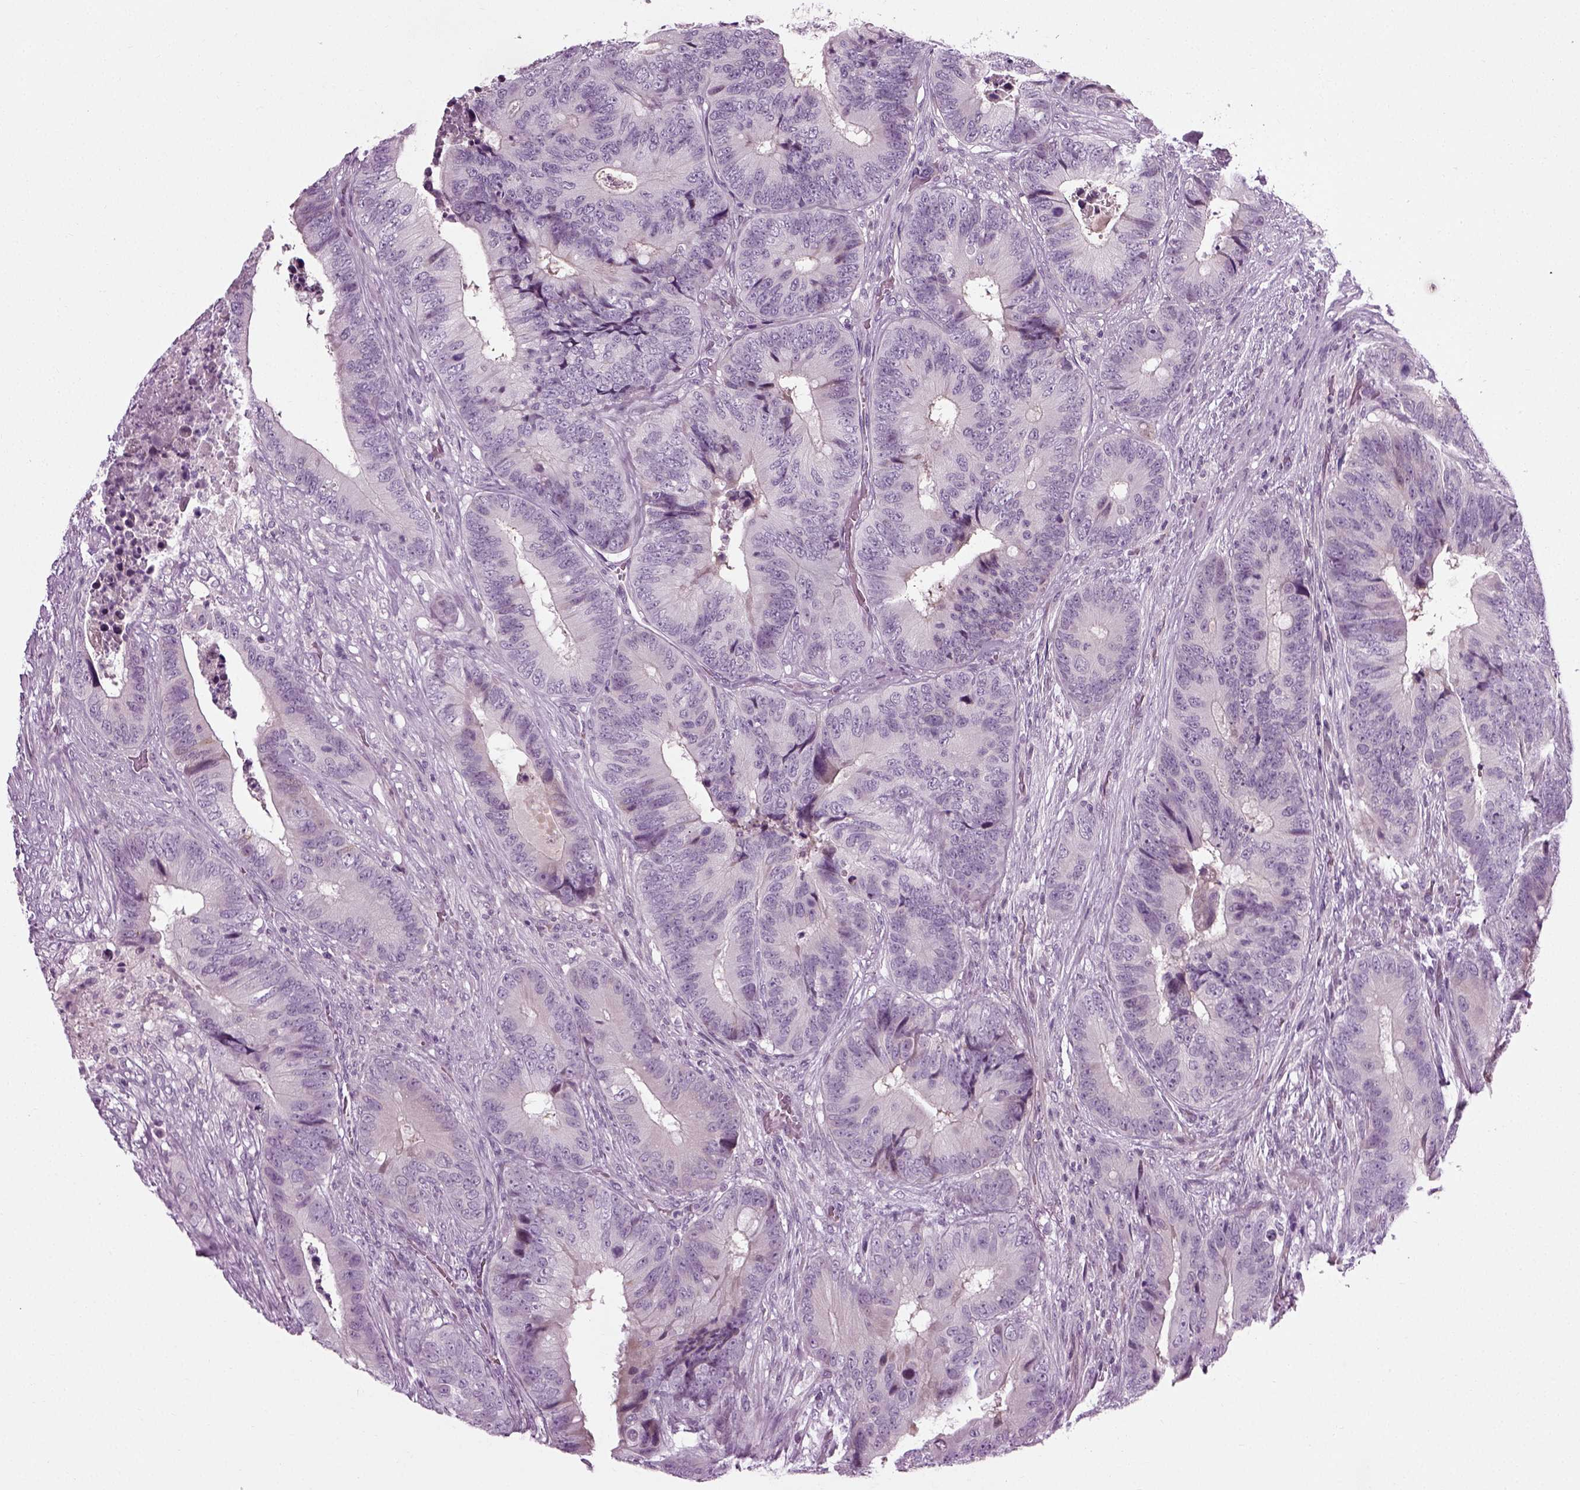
{"staining": {"intensity": "negative", "quantity": "none", "location": "none"}, "tissue": "colorectal cancer", "cell_type": "Tumor cells", "image_type": "cancer", "snomed": [{"axis": "morphology", "description": "Adenocarcinoma, NOS"}, {"axis": "topography", "description": "Colon"}], "caption": "This is an IHC photomicrograph of human colorectal cancer (adenocarcinoma). There is no staining in tumor cells.", "gene": "SCG5", "patient": {"sex": "male", "age": 84}}